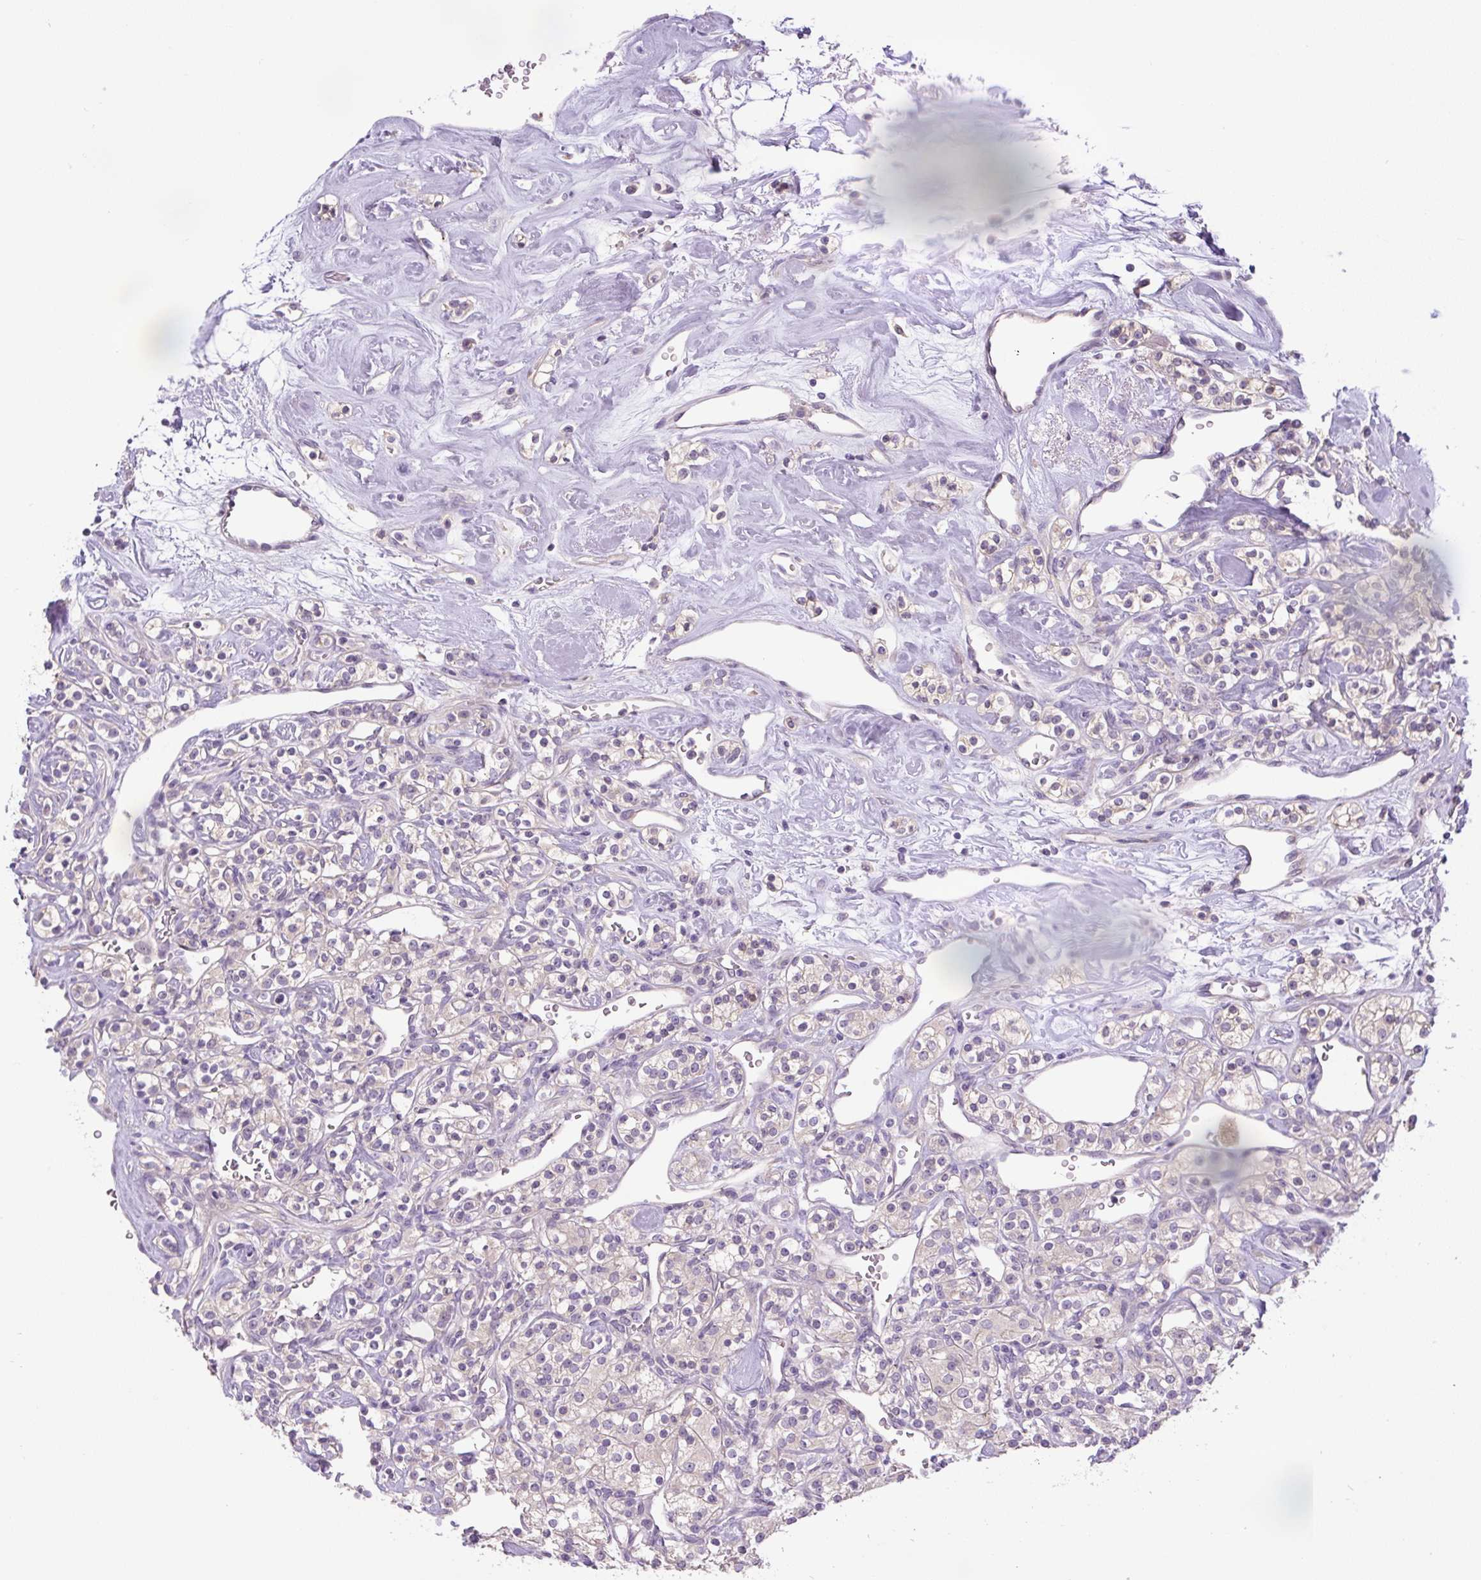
{"staining": {"intensity": "negative", "quantity": "none", "location": "none"}, "tissue": "renal cancer", "cell_type": "Tumor cells", "image_type": "cancer", "snomed": [{"axis": "morphology", "description": "Adenocarcinoma, NOS"}, {"axis": "topography", "description": "Kidney"}], "caption": "Renal cancer (adenocarcinoma) was stained to show a protein in brown. There is no significant expression in tumor cells.", "gene": "UBL3", "patient": {"sex": "male", "age": 77}}